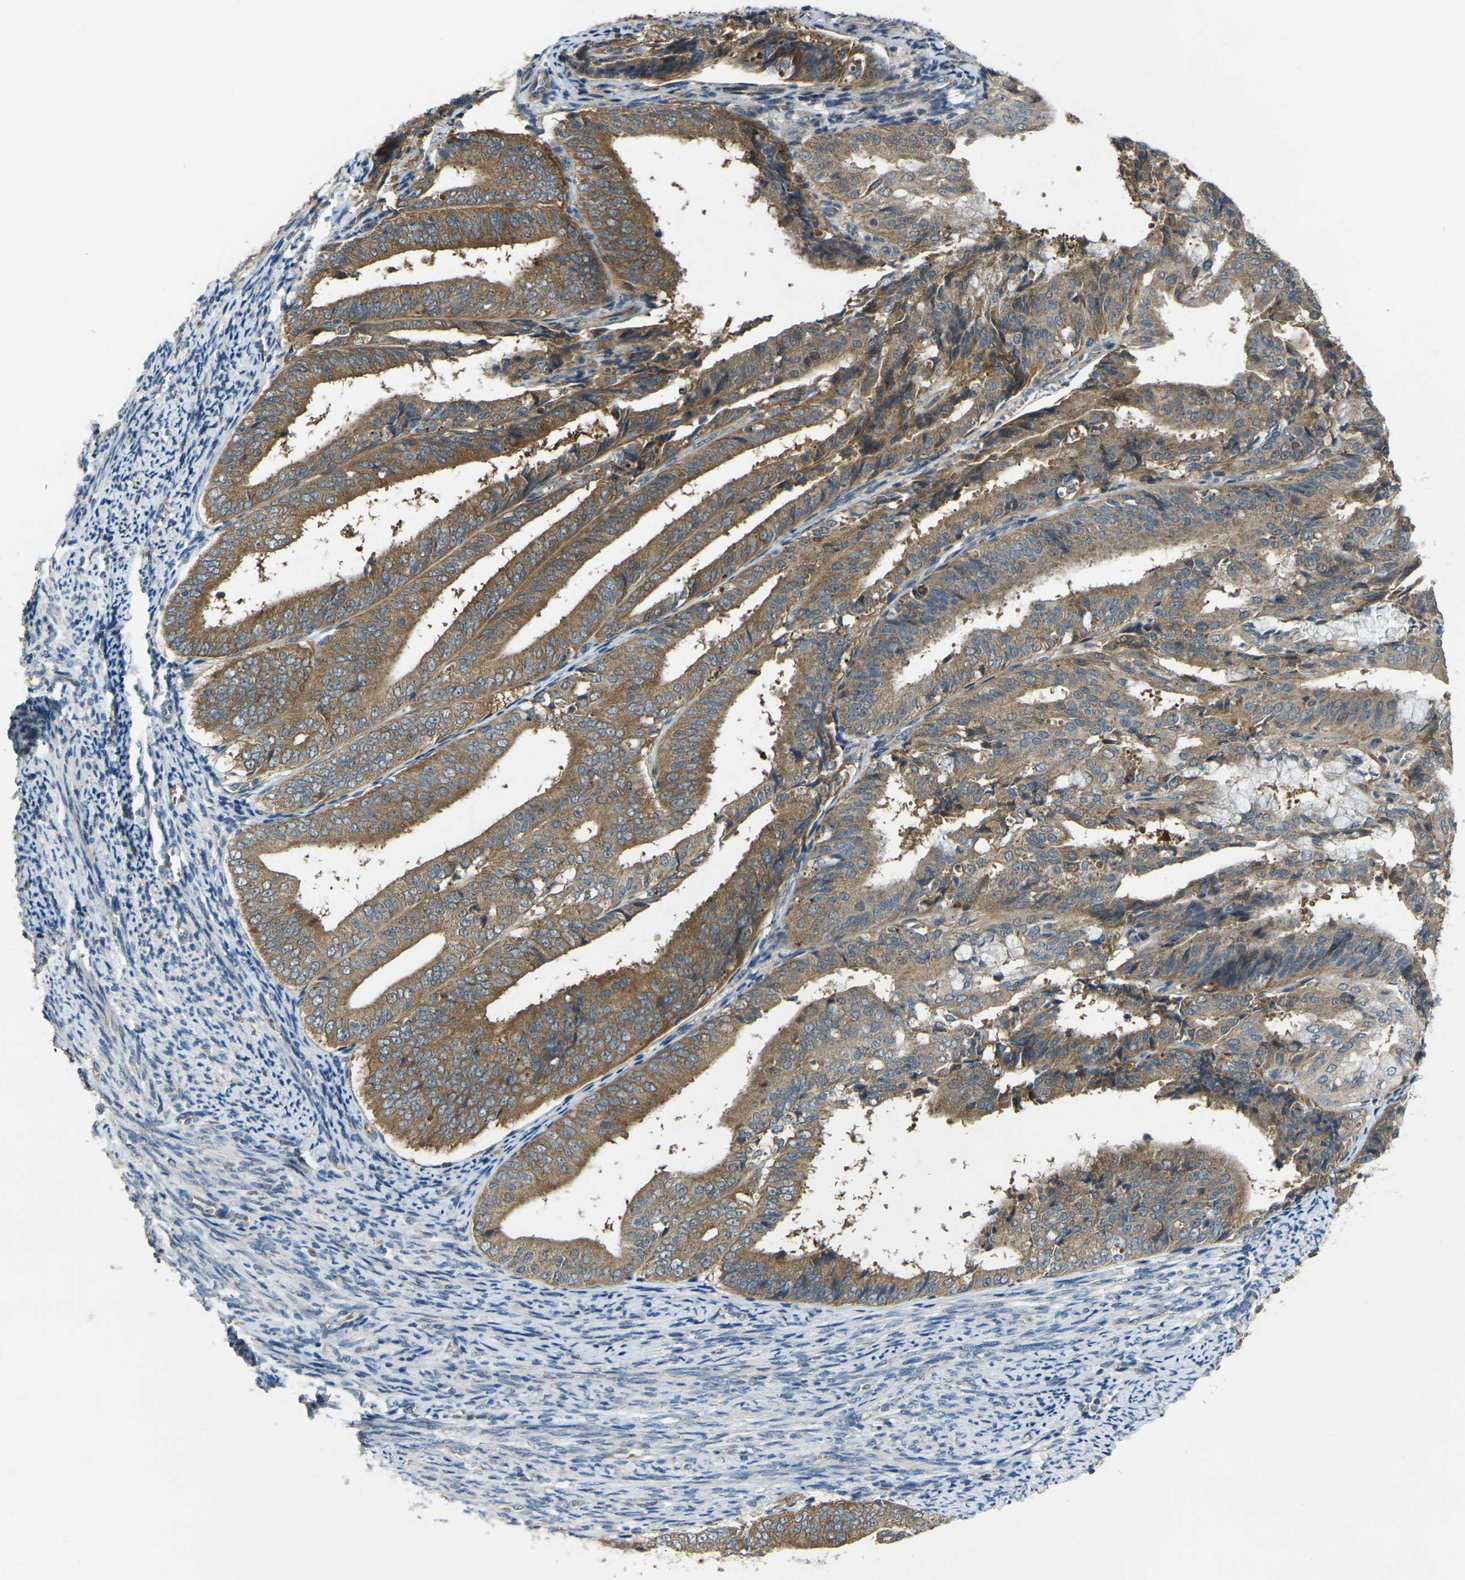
{"staining": {"intensity": "moderate", "quantity": ">75%", "location": "cytoplasmic/membranous"}, "tissue": "endometrial cancer", "cell_type": "Tumor cells", "image_type": "cancer", "snomed": [{"axis": "morphology", "description": "Adenocarcinoma, NOS"}, {"axis": "topography", "description": "Endometrium"}], "caption": "This image demonstrates IHC staining of endometrial cancer, with medium moderate cytoplasmic/membranous staining in about >75% of tumor cells.", "gene": "GNA12", "patient": {"sex": "female", "age": 63}}